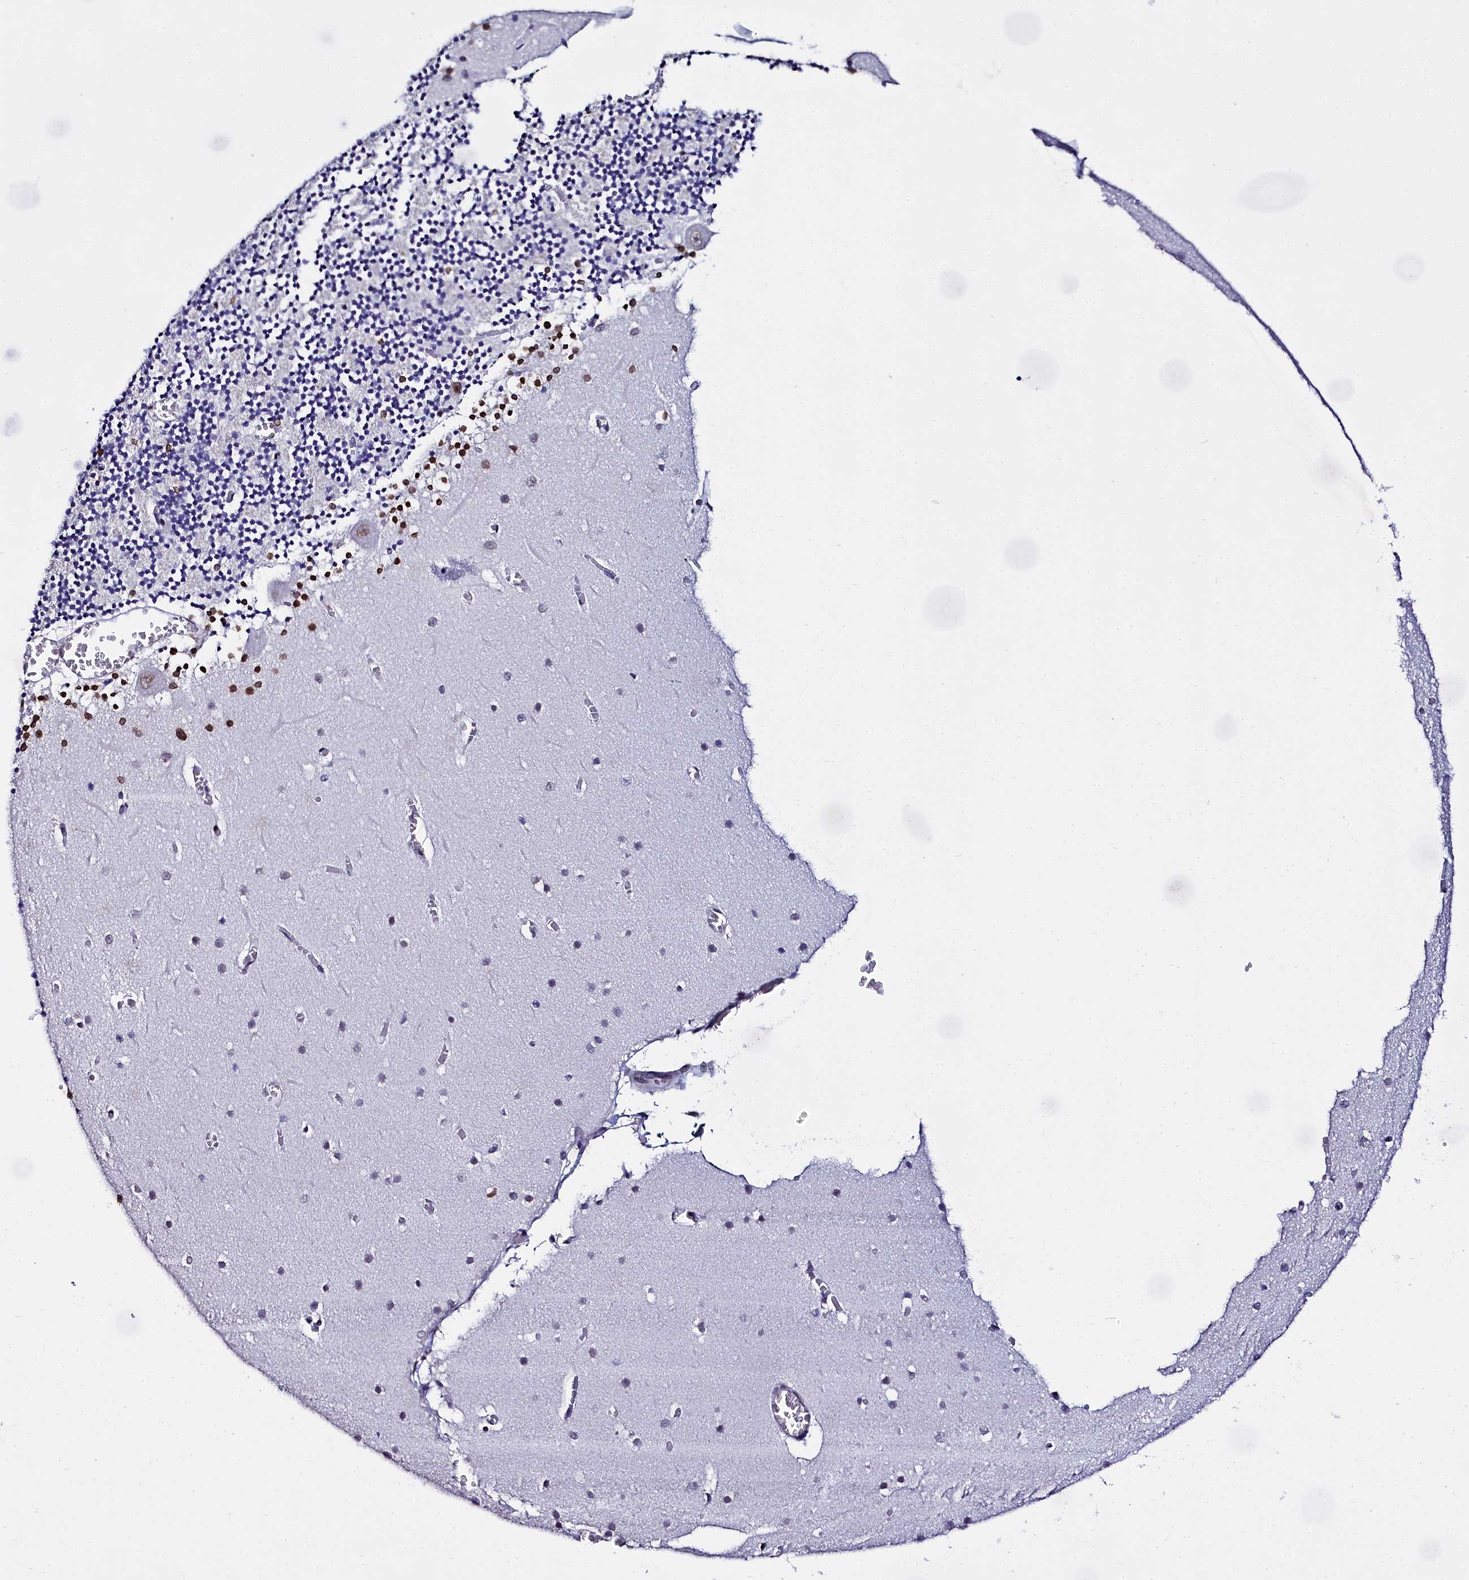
{"staining": {"intensity": "weak", "quantity": "<25%", "location": "nuclear"}, "tissue": "cerebellum", "cell_type": "Cells in granular layer", "image_type": "normal", "snomed": [{"axis": "morphology", "description": "Normal tissue, NOS"}, {"axis": "topography", "description": "Cerebellum"}], "caption": "Histopathology image shows no protein positivity in cells in granular layer of normal cerebellum.", "gene": "CCDC97", "patient": {"sex": "female", "age": 28}}